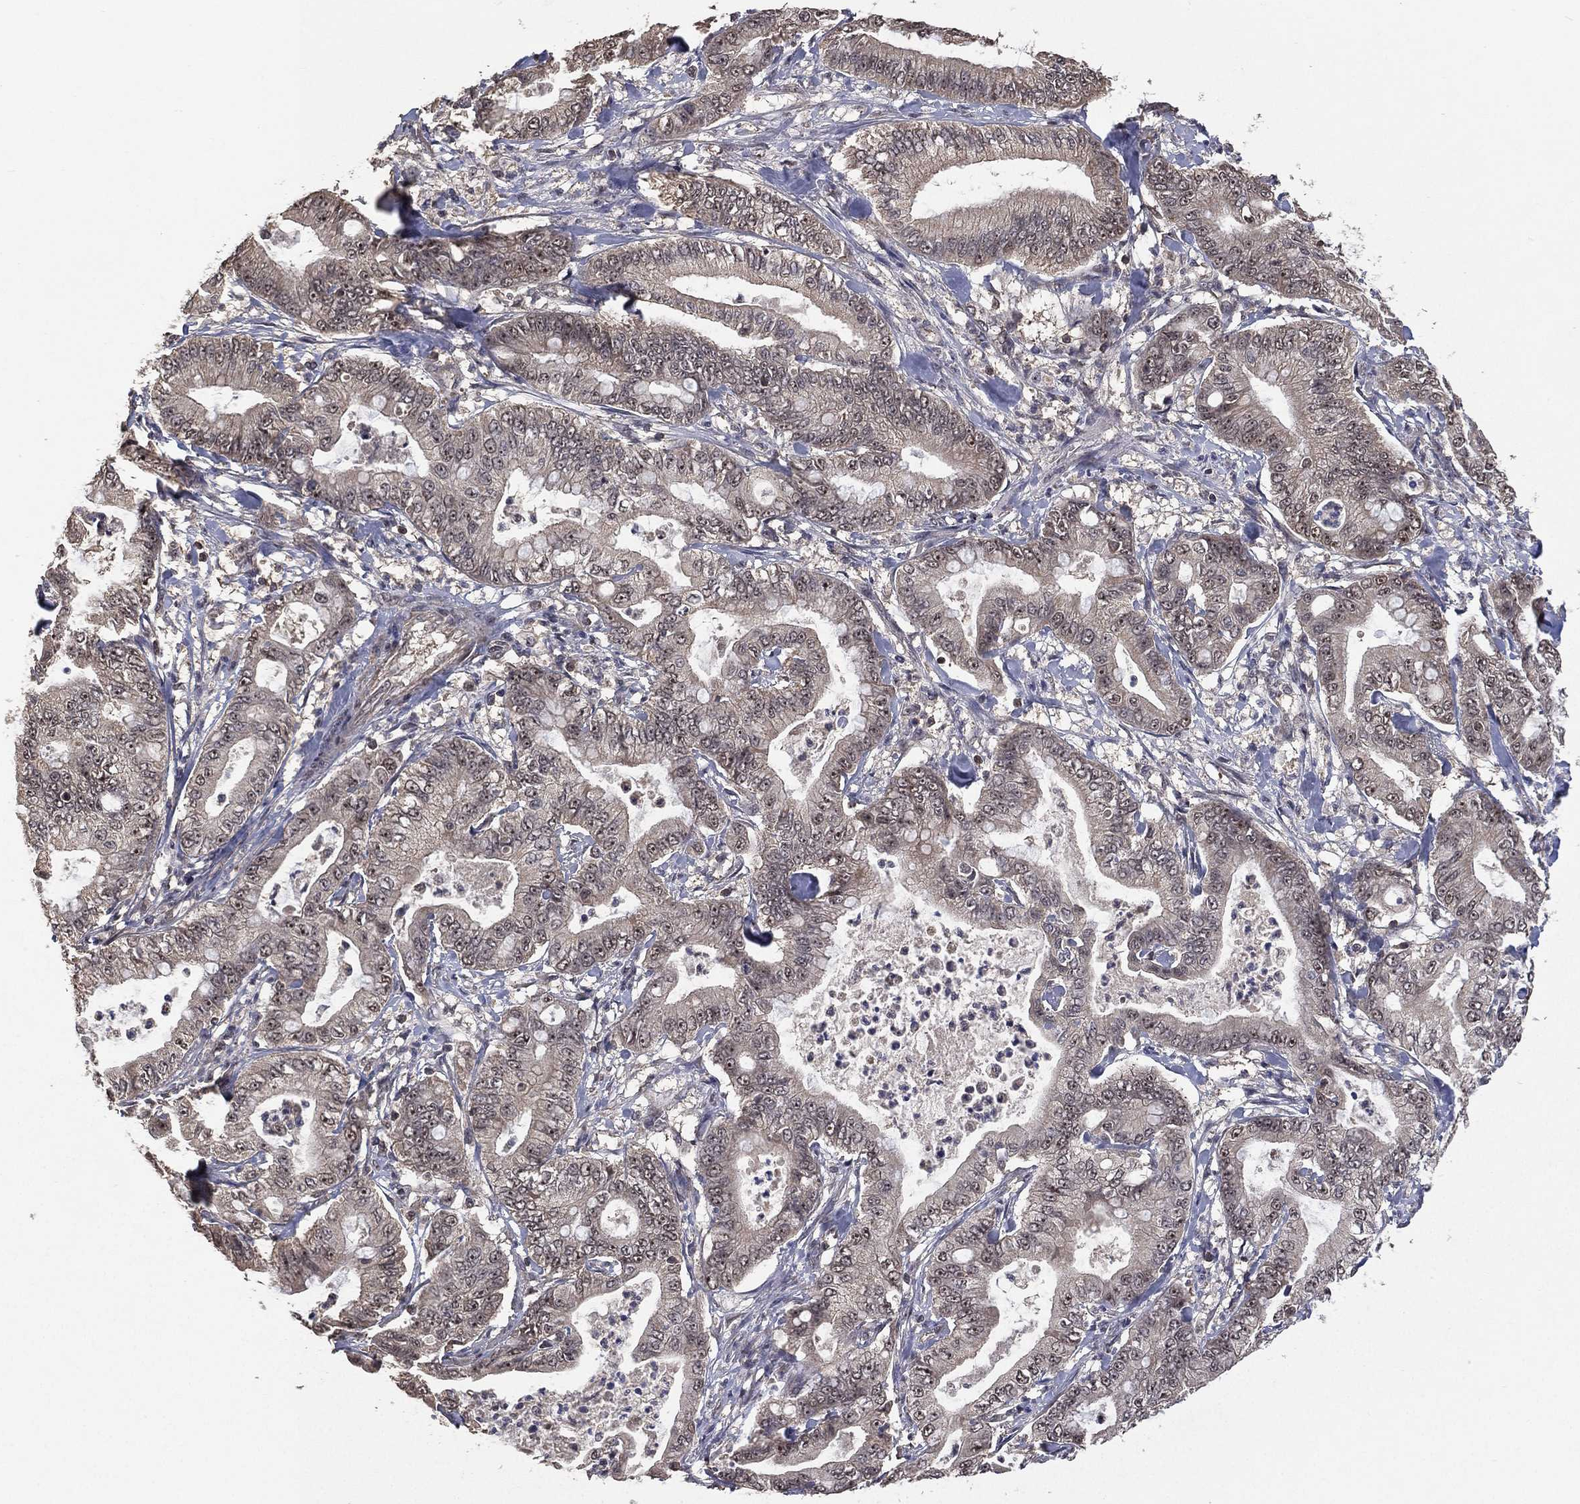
{"staining": {"intensity": "negative", "quantity": "none", "location": "none"}, "tissue": "pancreatic cancer", "cell_type": "Tumor cells", "image_type": "cancer", "snomed": [{"axis": "morphology", "description": "Adenocarcinoma, NOS"}, {"axis": "topography", "description": "Pancreas"}], "caption": "IHC of human pancreatic adenocarcinoma displays no positivity in tumor cells.", "gene": "NELFCD", "patient": {"sex": "male", "age": 71}}